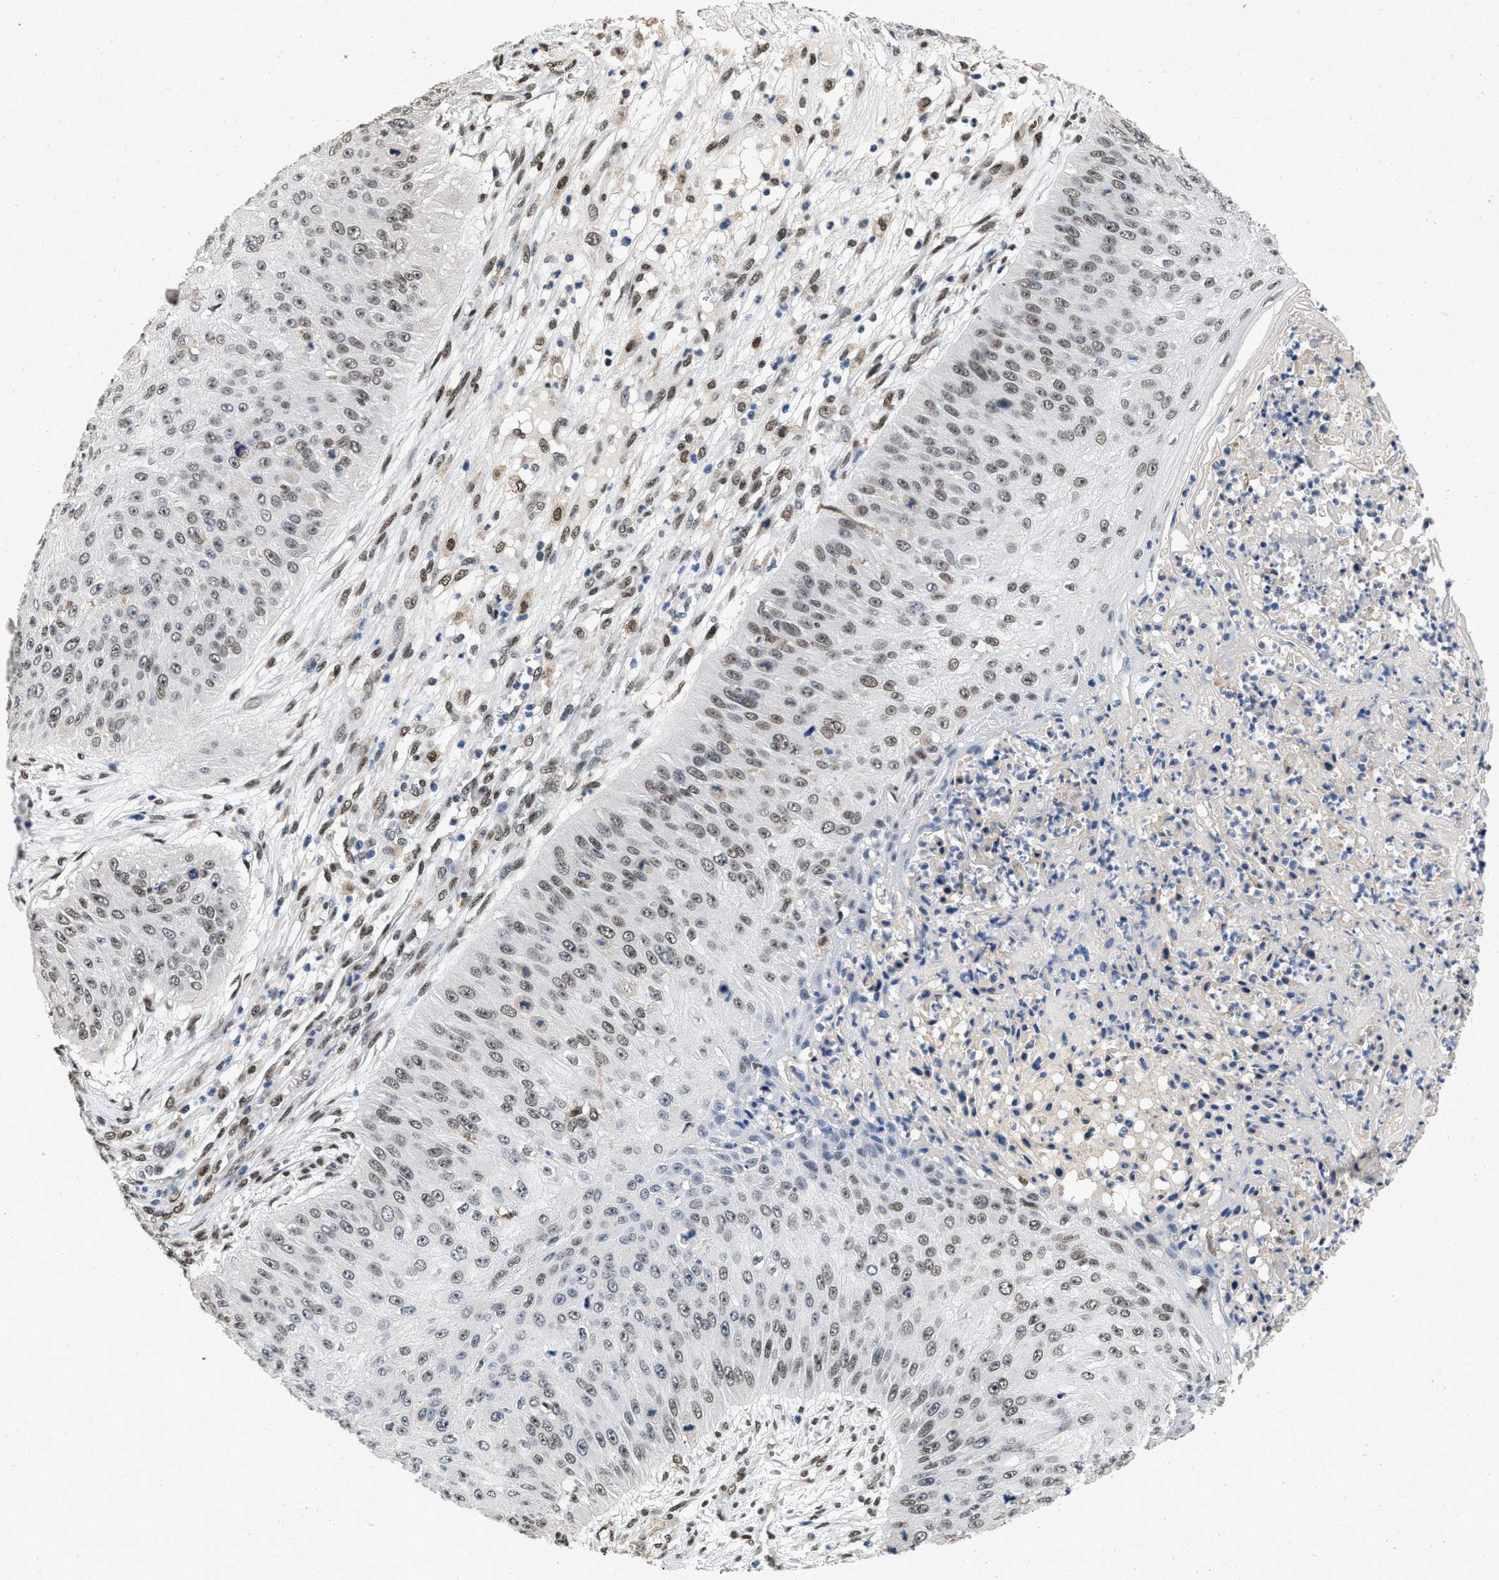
{"staining": {"intensity": "moderate", "quantity": ">75%", "location": "nuclear"}, "tissue": "skin cancer", "cell_type": "Tumor cells", "image_type": "cancer", "snomed": [{"axis": "morphology", "description": "Squamous cell carcinoma, NOS"}, {"axis": "topography", "description": "Skin"}], "caption": "Approximately >75% of tumor cells in human skin squamous cell carcinoma show moderate nuclear protein positivity as visualized by brown immunohistochemical staining.", "gene": "QKI", "patient": {"sex": "female", "age": 80}}